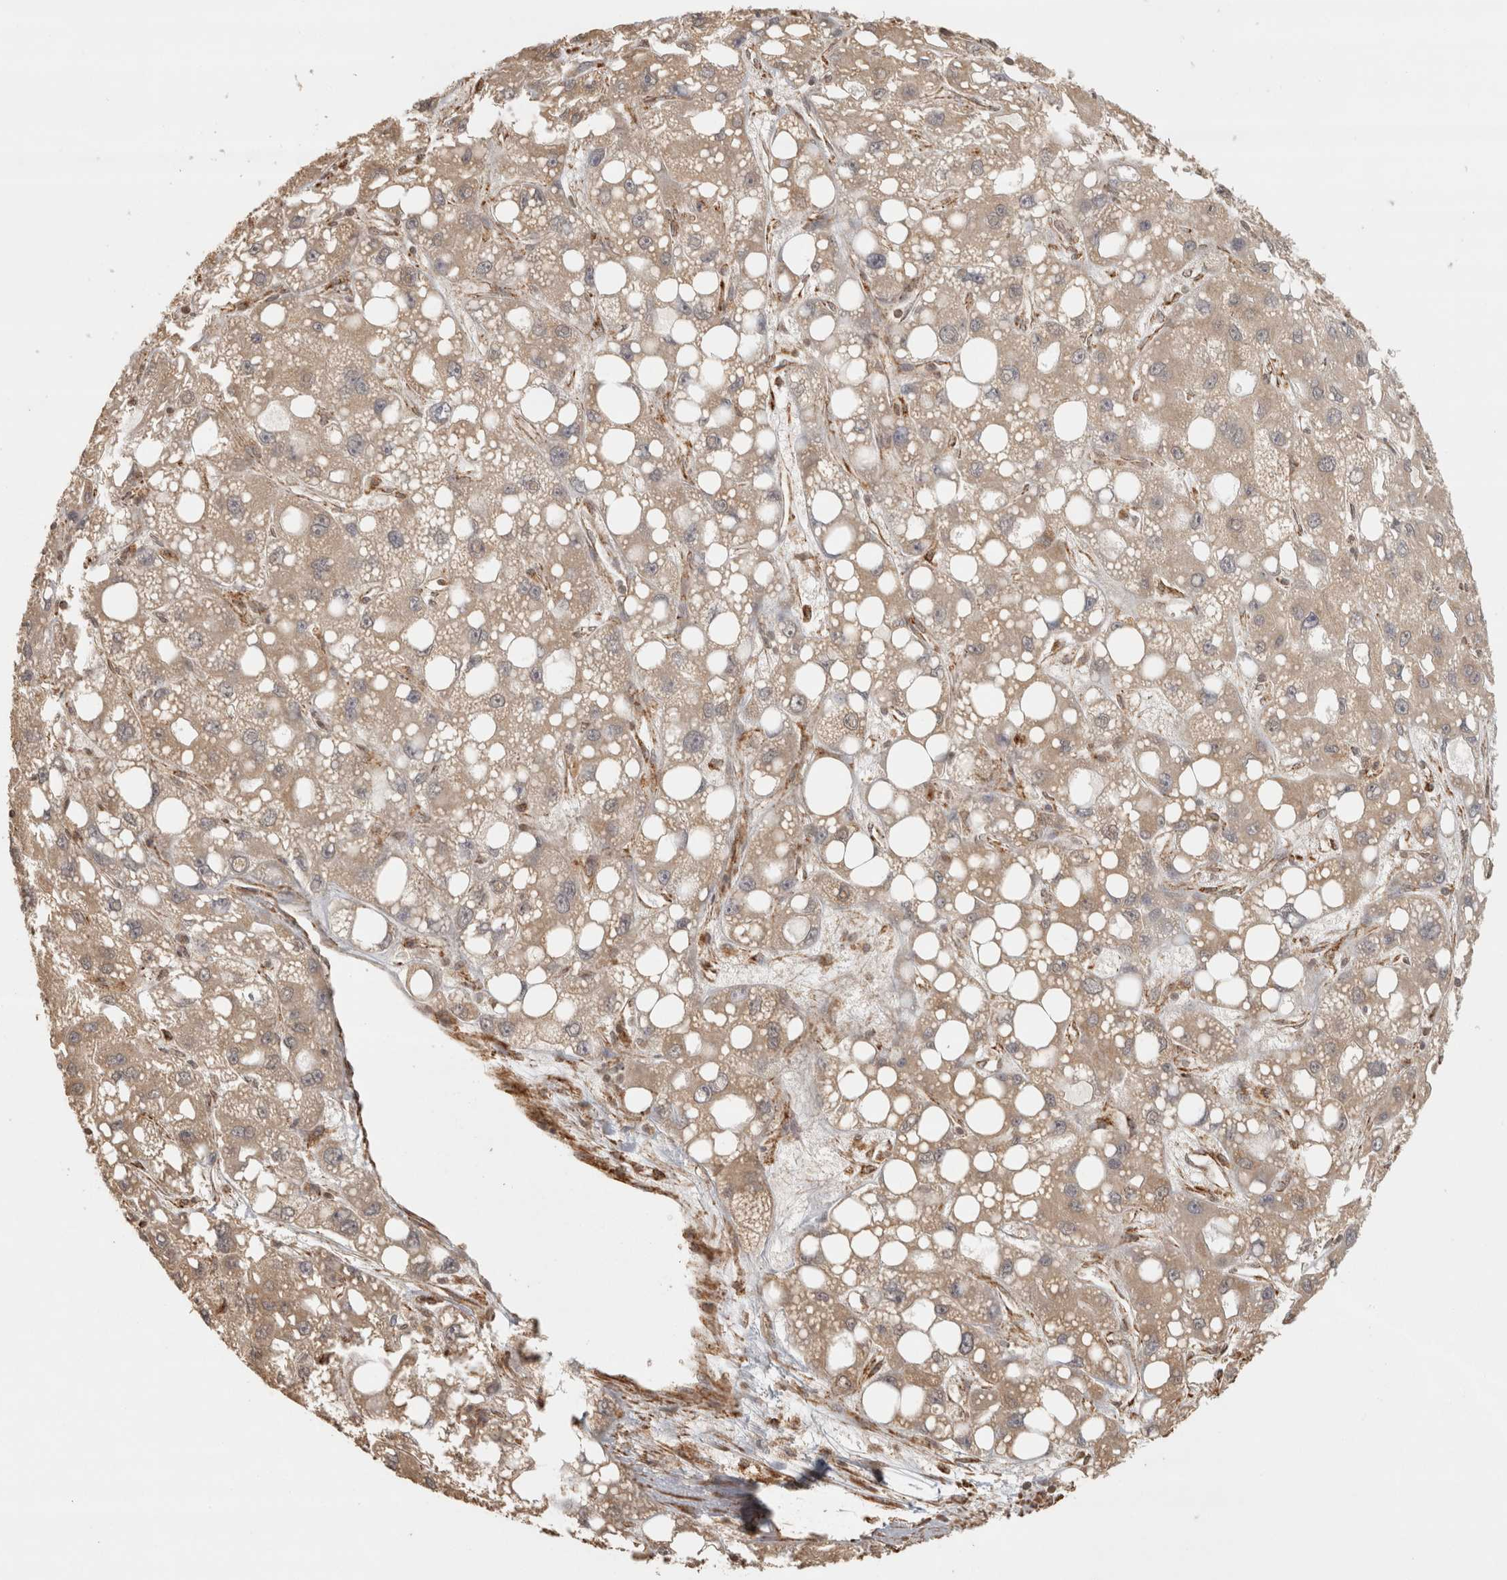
{"staining": {"intensity": "negative", "quantity": "none", "location": "none"}, "tissue": "liver cancer", "cell_type": "Tumor cells", "image_type": "cancer", "snomed": [{"axis": "morphology", "description": "Carcinoma, Hepatocellular, NOS"}, {"axis": "topography", "description": "Liver"}], "caption": "Immunohistochemistry histopathology image of liver cancer (hepatocellular carcinoma) stained for a protein (brown), which exhibits no staining in tumor cells. (DAB (3,3'-diaminobenzidine) IHC, high magnification).", "gene": "BNIP3L", "patient": {"sex": "male", "age": 55}}